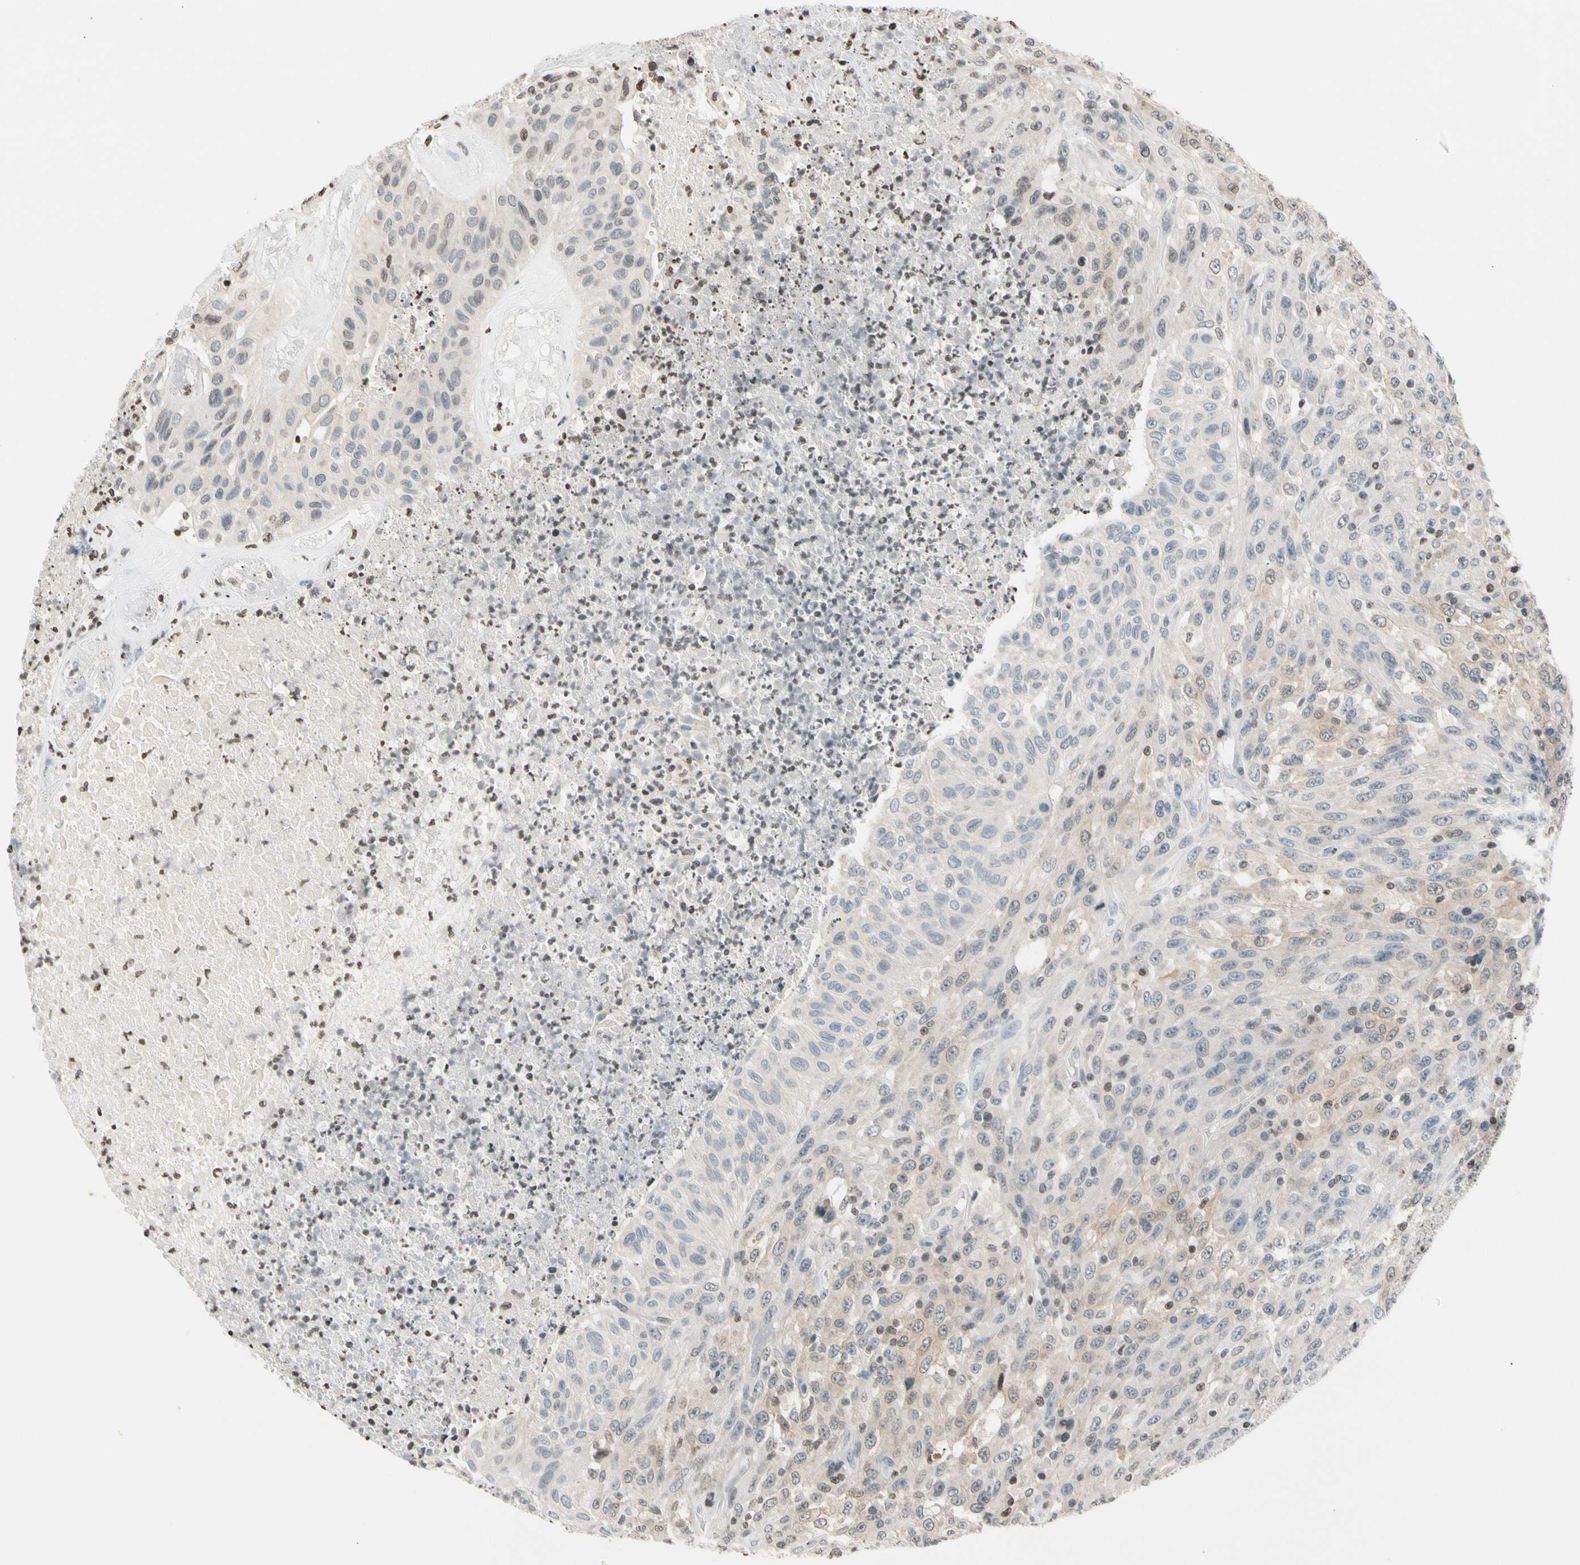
{"staining": {"intensity": "negative", "quantity": "none", "location": "none"}, "tissue": "urothelial cancer", "cell_type": "Tumor cells", "image_type": "cancer", "snomed": [{"axis": "morphology", "description": "Urothelial carcinoma, High grade"}, {"axis": "topography", "description": "Urinary bladder"}], "caption": "Human high-grade urothelial carcinoma stained for a protein using immunohistochemistry (IHC) shows no expression in tumor cells.", "gene": "GPX4", "patient": {"sex": "male", "age": 66}}